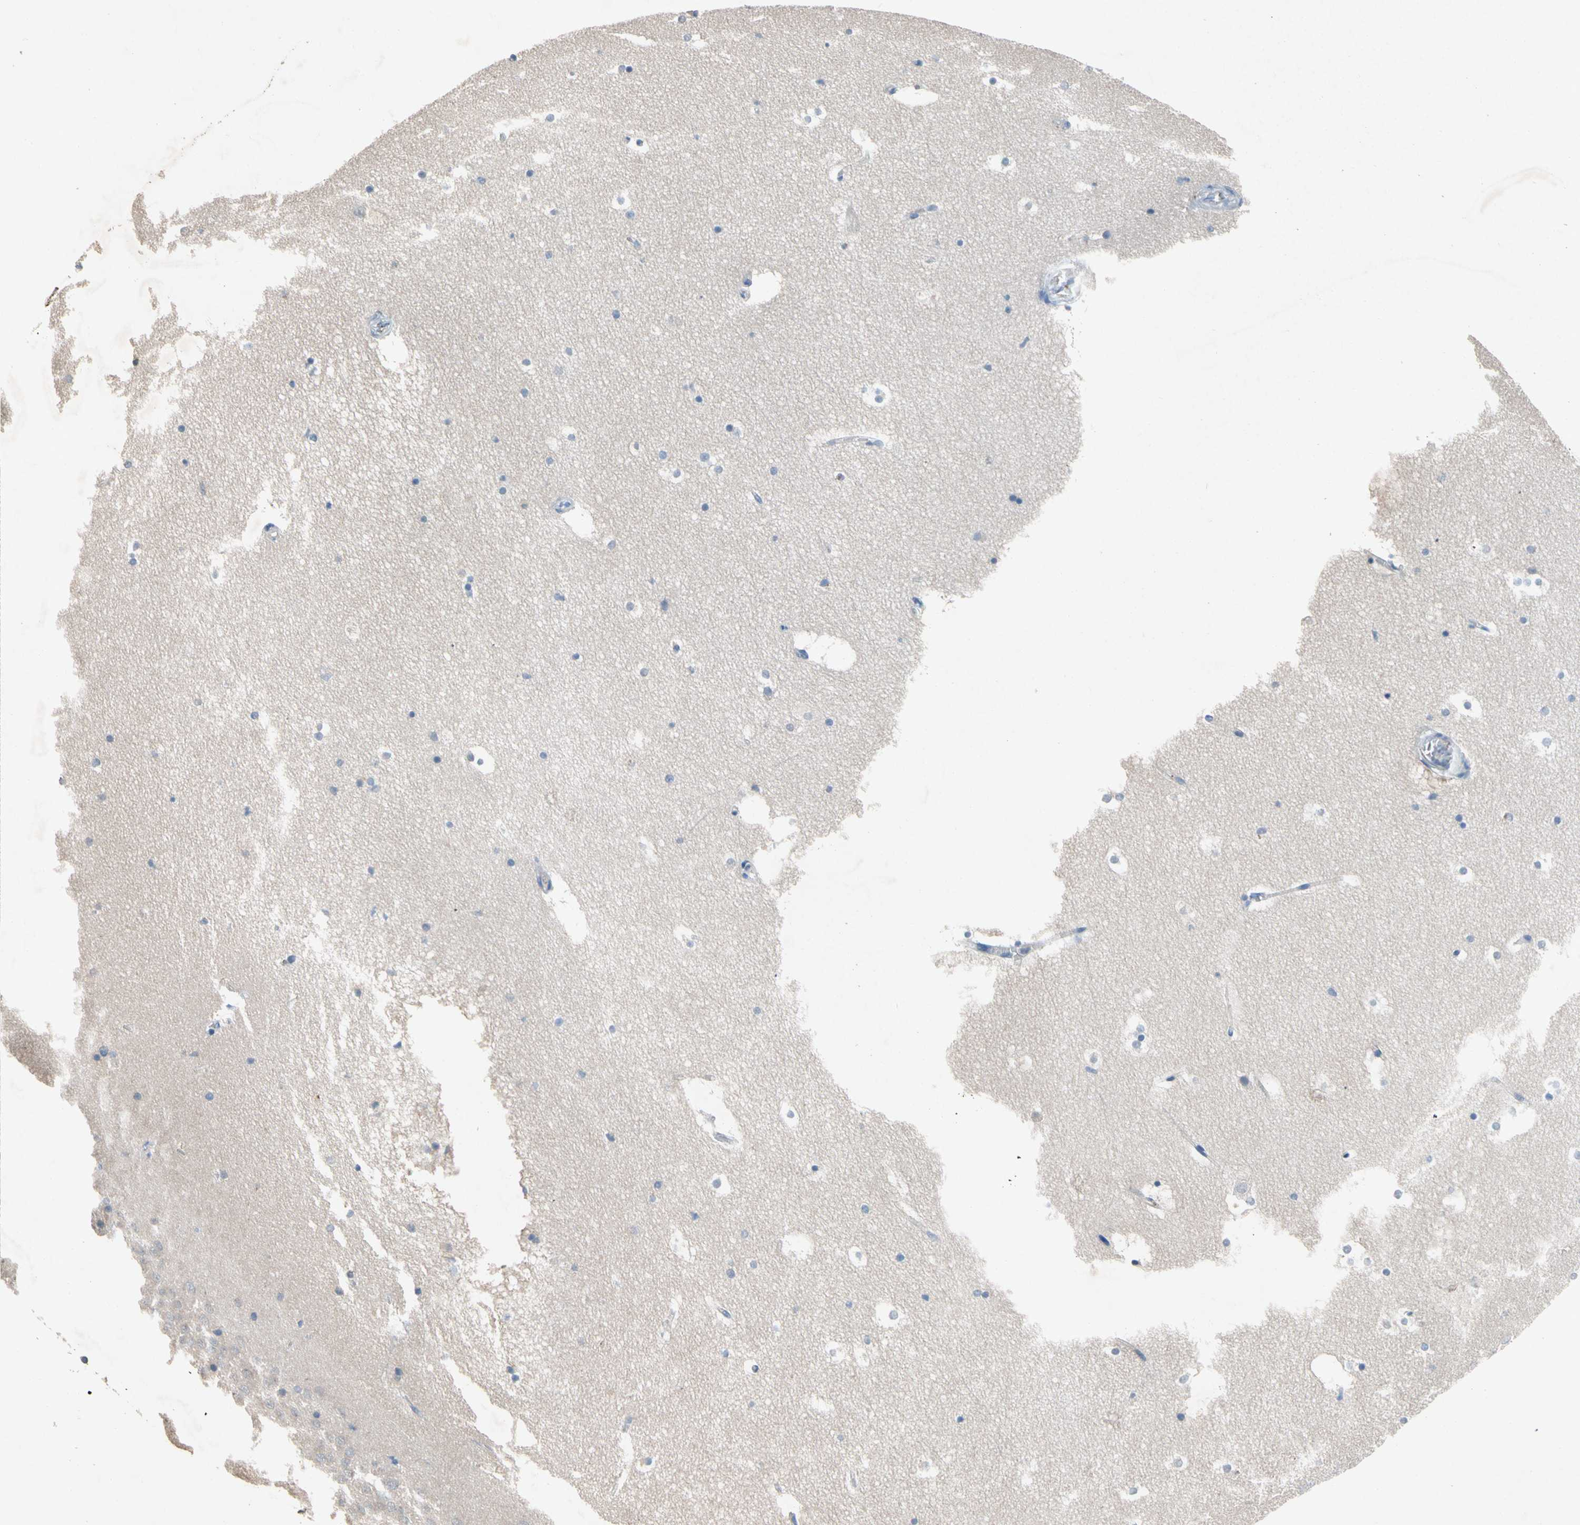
{"staining": {"intensity": "negative", "quantity": "none", "location": "none"}, "tissue": "hippocampus", "cell_type": "Glial cells", "image_type": "normal", "snomed": [{"axis": "morphology", "description": "Normal tissue, NOS"}, {"axis": "topography", "description": "Hippocampus"}], "caption": "Normal hippocampus was stained to show a protein in brown. There is no significant expression in glial cells. (DAB IHC, high magnification).", "gene": "NDFIP2", "patient": {"sex": "male", "age": 45}}